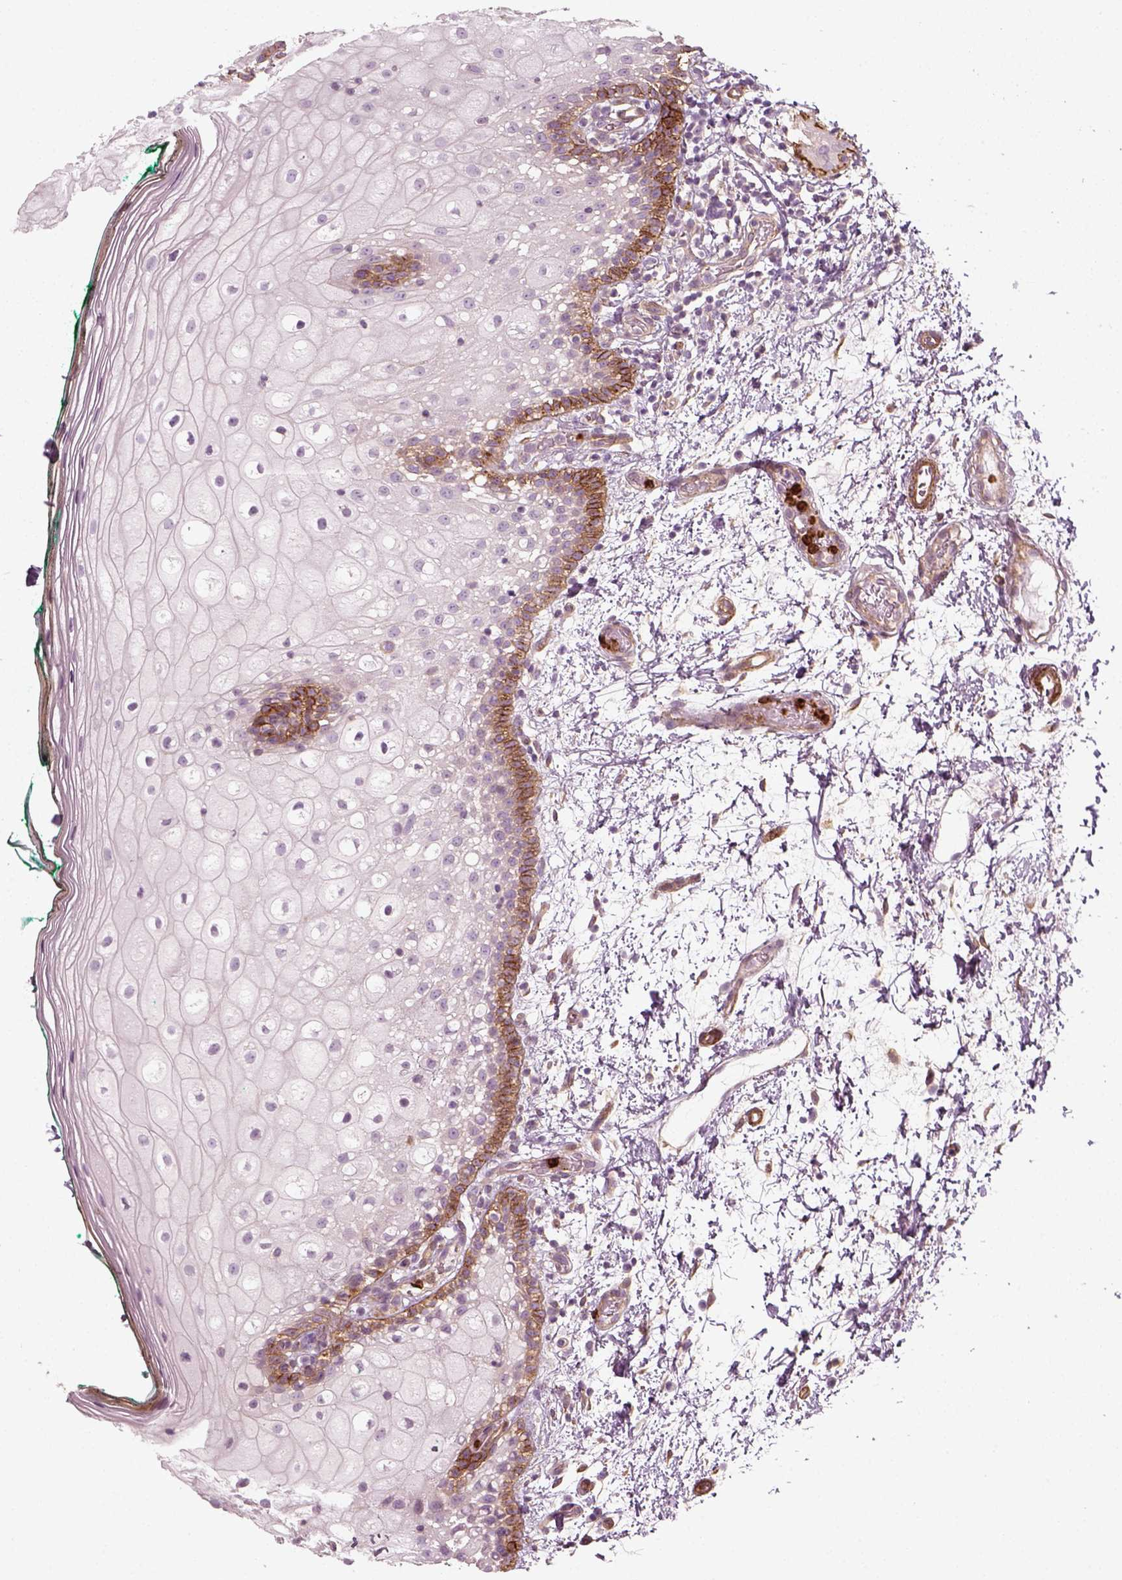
{"staining": {"intensity": "strong", "quantity": "<25%", "location": "cytoplasmic/membranous"}, "tissue": "oral mucosa", "cell_type": "Squamous epithelial cells", "image_type": "normal", "snomed": [{"axis": "morphology", "description": "Normal tissue, NOS"}, {"axis": "topography", "description": "Oral tissue"}], "caption": "IHC photomicrograph of normal oral mucosa: oral mucosa stained using immunohistochemistry shows medium levels of strong protein expression localized specifically in the cytoplasmic/membranous of squamous epithelial cells, appearing as a cytoplasmic/membranous brown color.", "gene": "NPTN", "patient": {"sex": "female", "age": 83}}